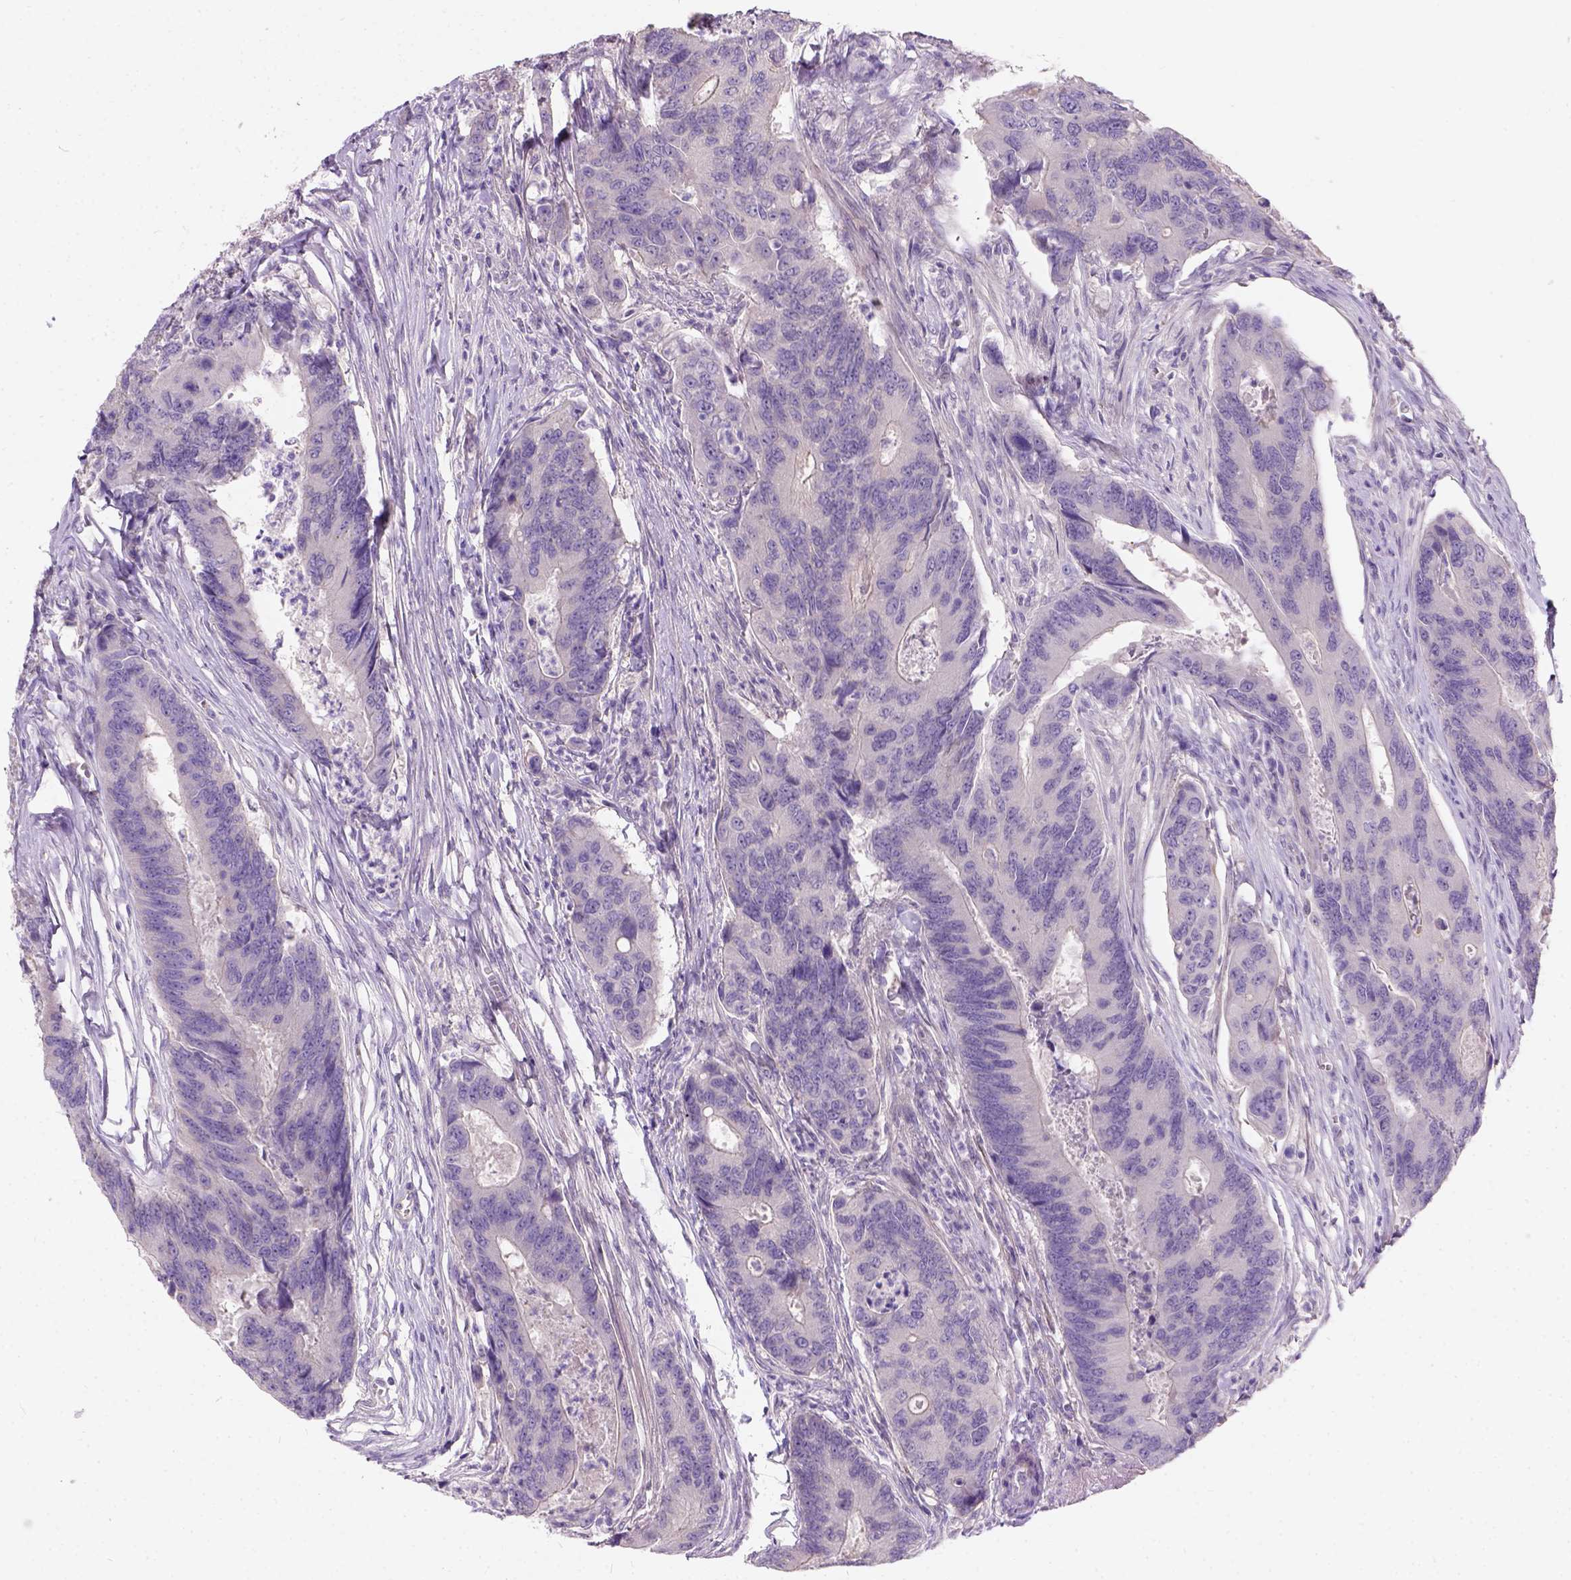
{"staining": {"intensity": "negative", "quantity": "none", "location": "none"}, "tissue": "colorectal cancer", "cell_type": "Tumor cells", "image_type": "cancer", "snomed": [{"axis": "morphology", "description": "Adenocarcinoma, NOS"}, {"axis": "topography", "description": "Colon"}], "caption": "Immunohistochemistry of human colorectal adenocarcinoma displays no expression in tumor cells.", "gene": "C20orf144", "patient": {"sex": "female", "age": 67}}